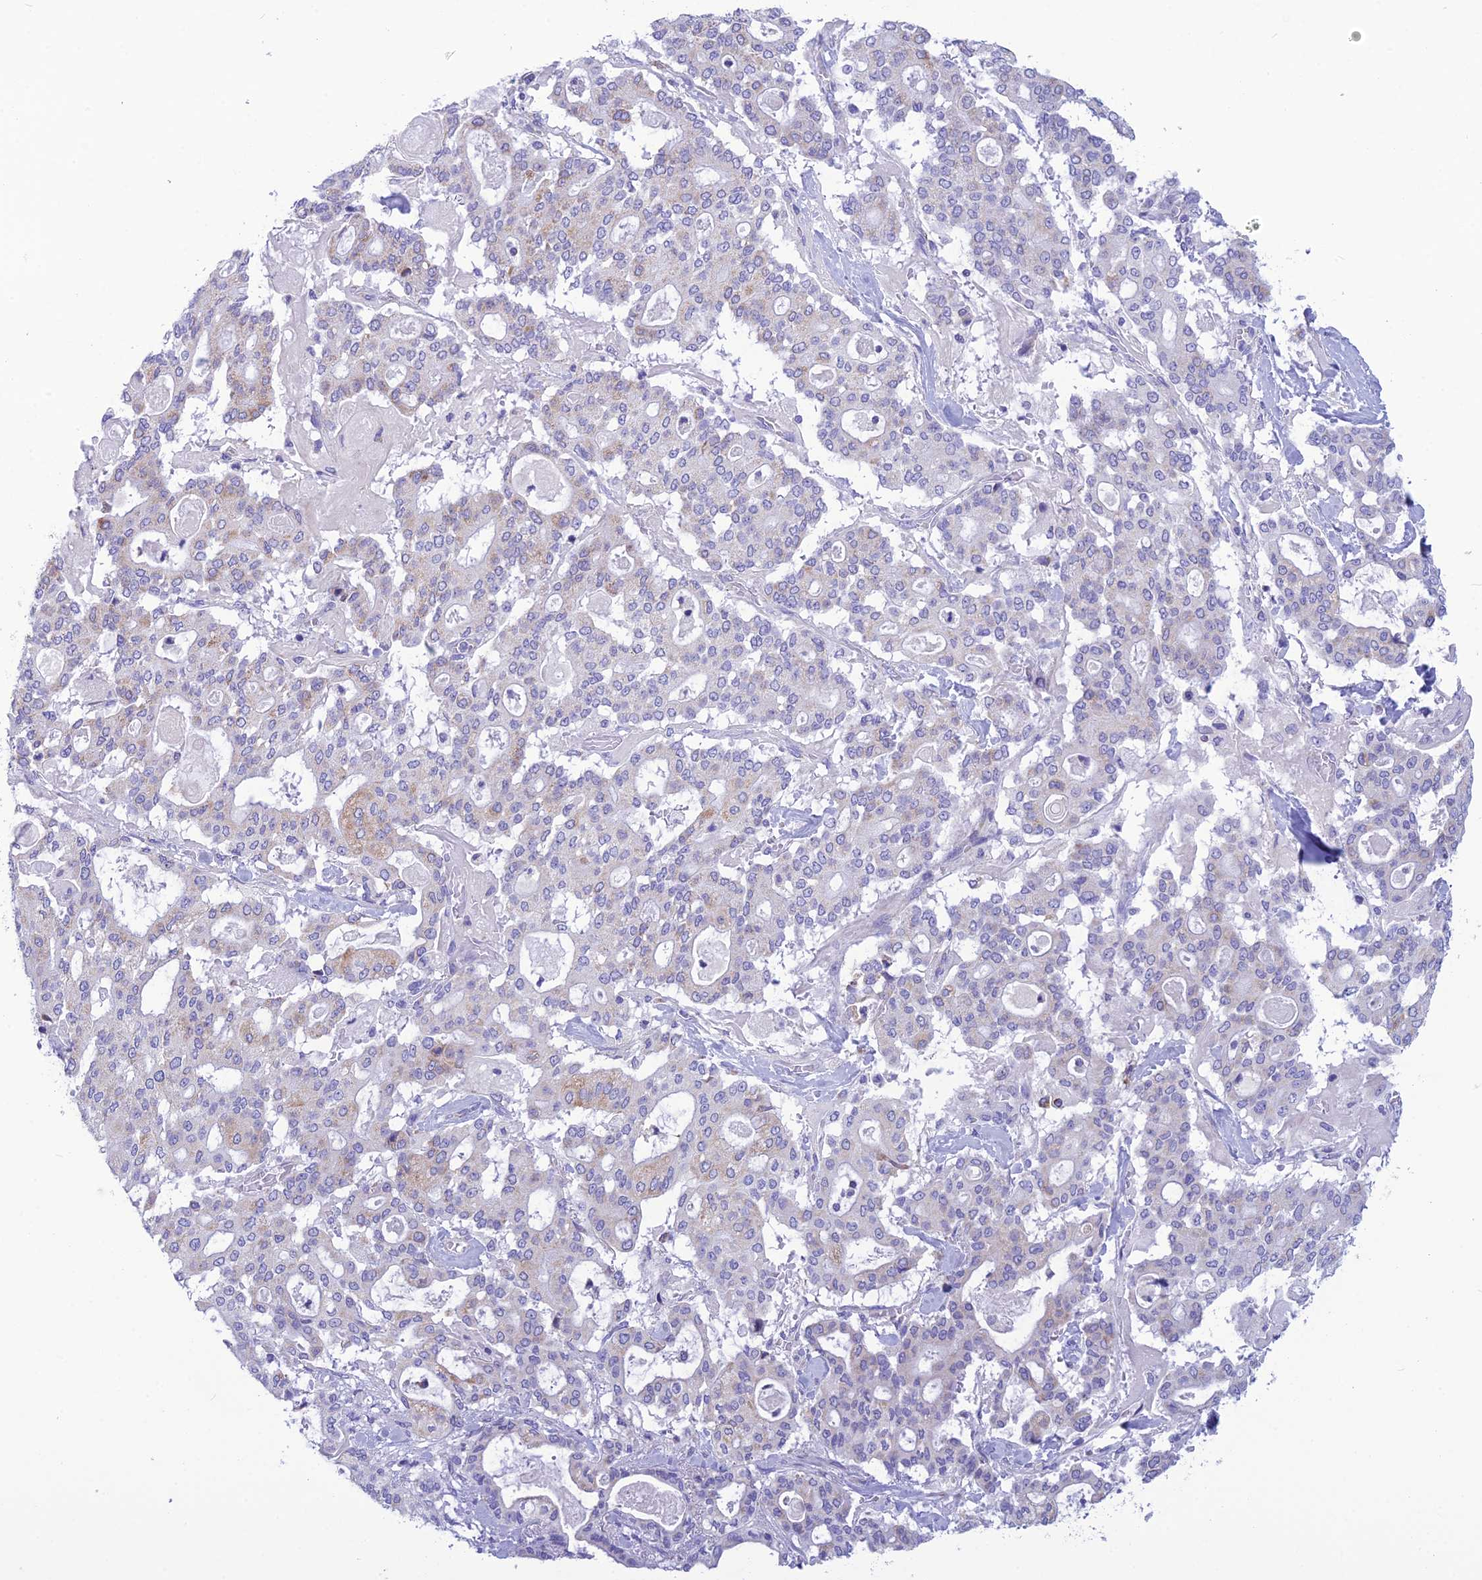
{"staining": {"intensity": "moderate", "quantity": "<25%", "location": "cytoplasmic/membranous"}, "tissue": "pancreatic cancer", "cell_type": "Tumor cells", "image_type": "cancer", "snomed": [{"axis": "morphology", "description": "Adenocarcinoma, NOS"}, {"axis": "topography", "description": "Pancreas"}], "caption": "IHC (DAB) staining of adenocarcinoma (pancreatic) reveals moderate cytoplasmic/membranous protein expression in about <25% of tumor cells. (Brightfield microscopy of DAB IHC at high magnification).", "gene": "POMGNT1", "patient": {"sex": "male", "age": 63}}